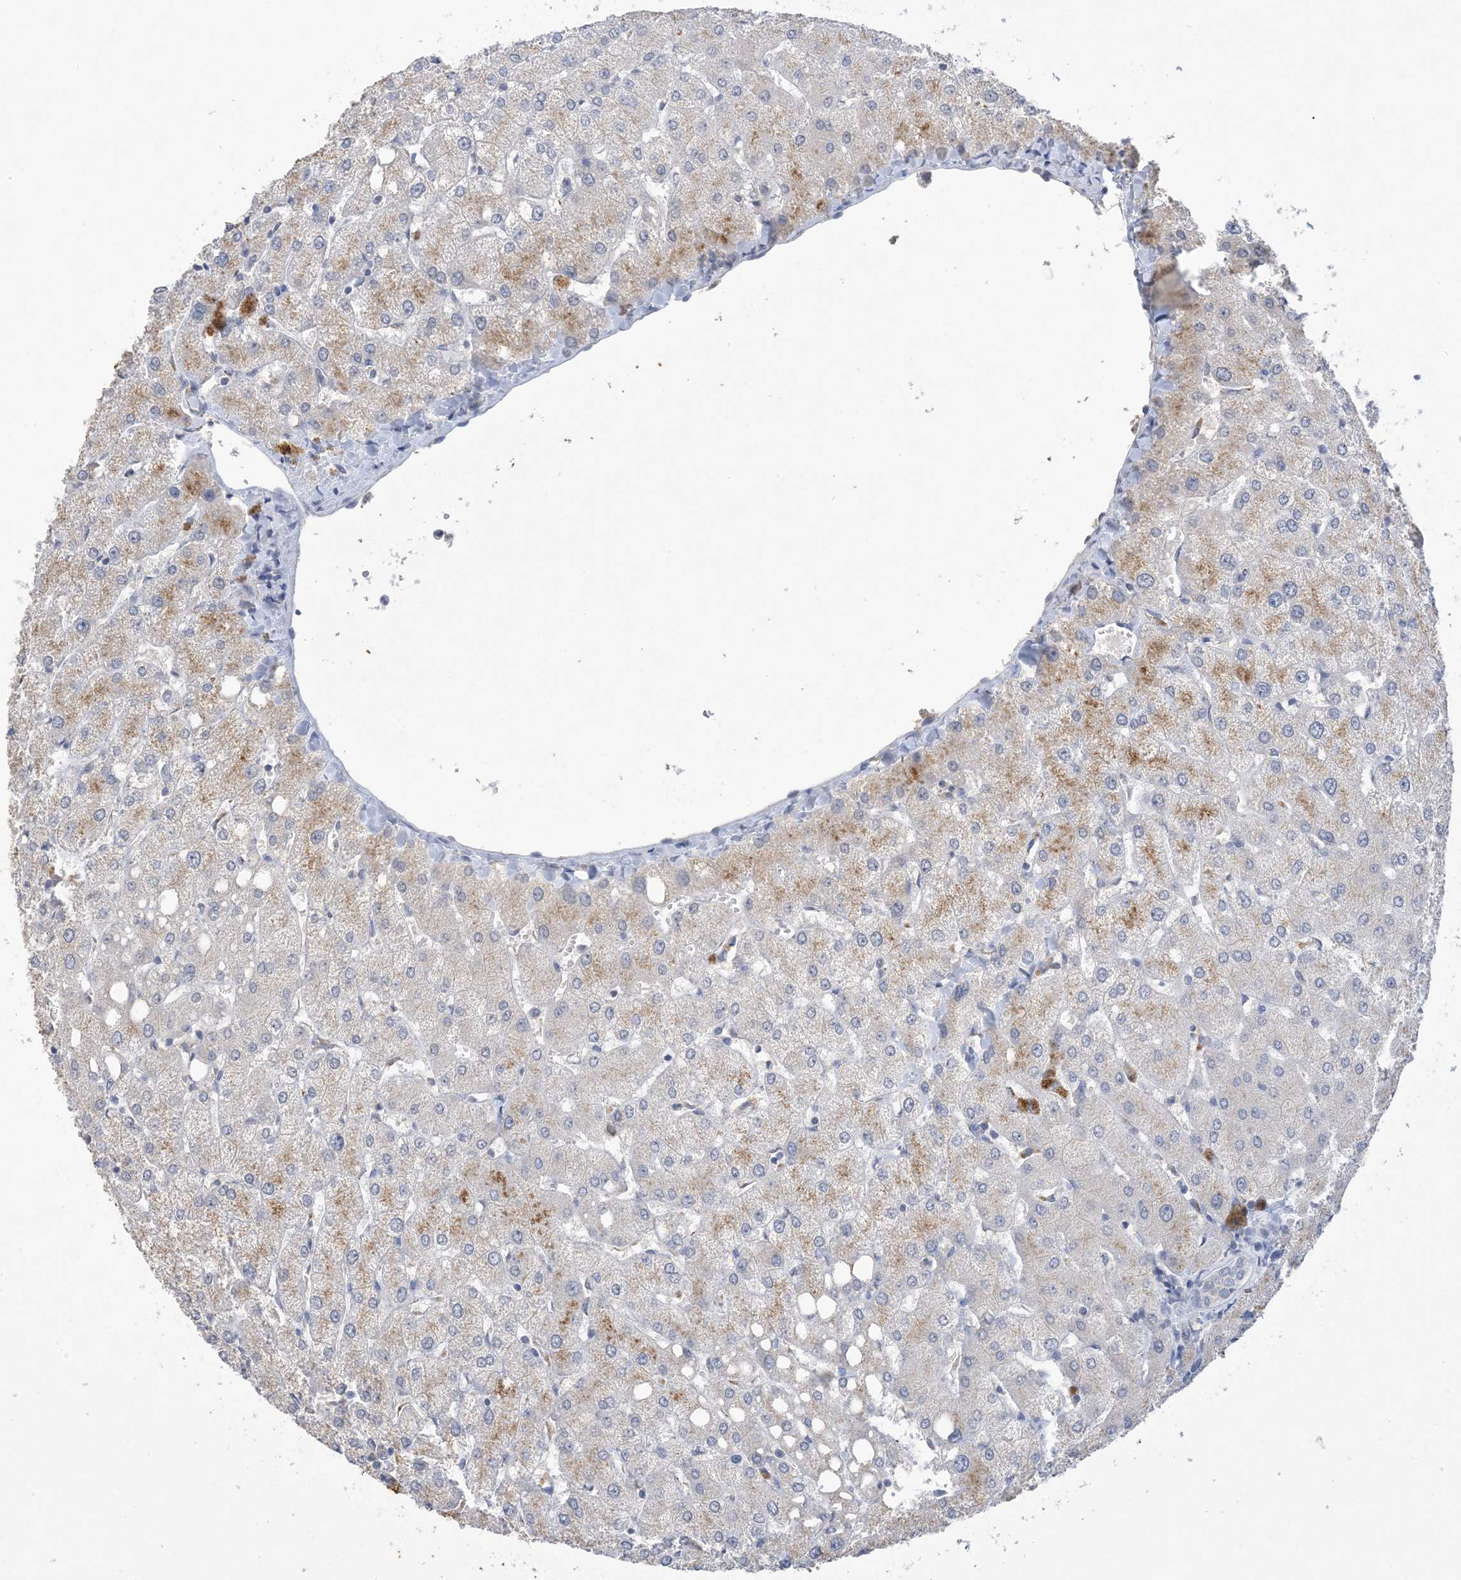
{"staining": {"intensity": "negative", "quantity": "none", "location": "none"}, "tissue": "liver", "cell_type": "Cholangiocytes", "image_type": "normal", "snomed": [{"axis": "morphology", "description": "Normal tissue, NOS"}, {"axis": "topography", "description": "Liver"}], "caption": "Unremarkable liver was stained to show a protein in brown. There is no significant positivity in cholangiocytes. The staining is performed using DAB (3,3'-diaminobenzidine) brown chromogen with nuclei counter-stained in using hematoxylin.", "gene": "DSC3", "patient": {"sex": "female", "age": 54}}